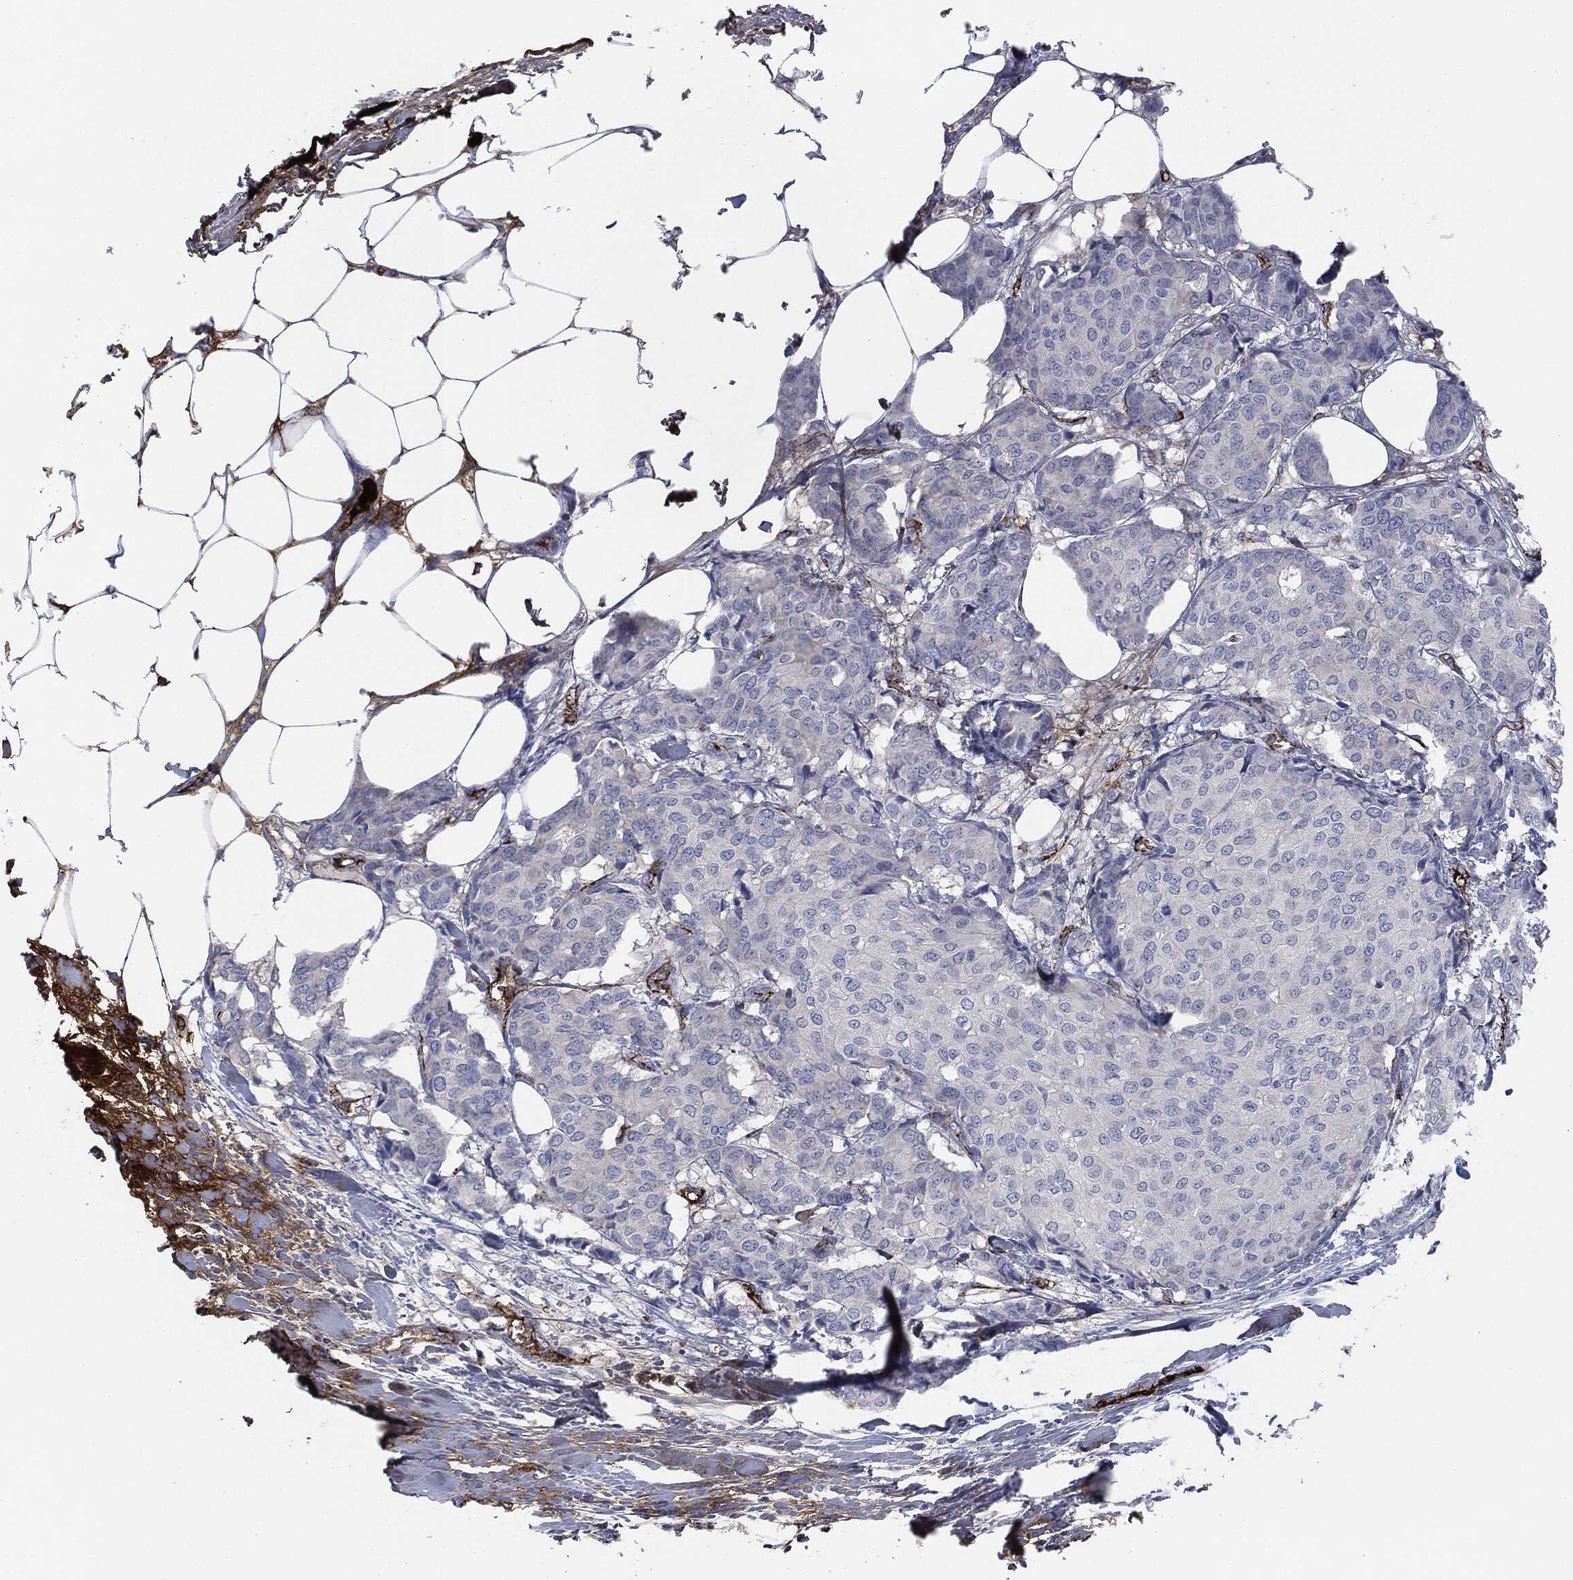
{"staining": {"intensity": "negative", "quantity": "none", "location": "none"}, "tissue": "breast cancer", "cell_type": "Tumor cells", "image_type": "cancer", "snomed": [{"axis": "morphology", "description": "Duct carcinoma"}, {"axis": "topography", "description": "Breast"}], "caption": "This is an immunohistochemistry (IHC) photomicrograph of human invasive ductal carcinoma (breast). There is no expression in tumor cells.", "gene": "APOB", "patient": {"sex": "female", "age": 75}}